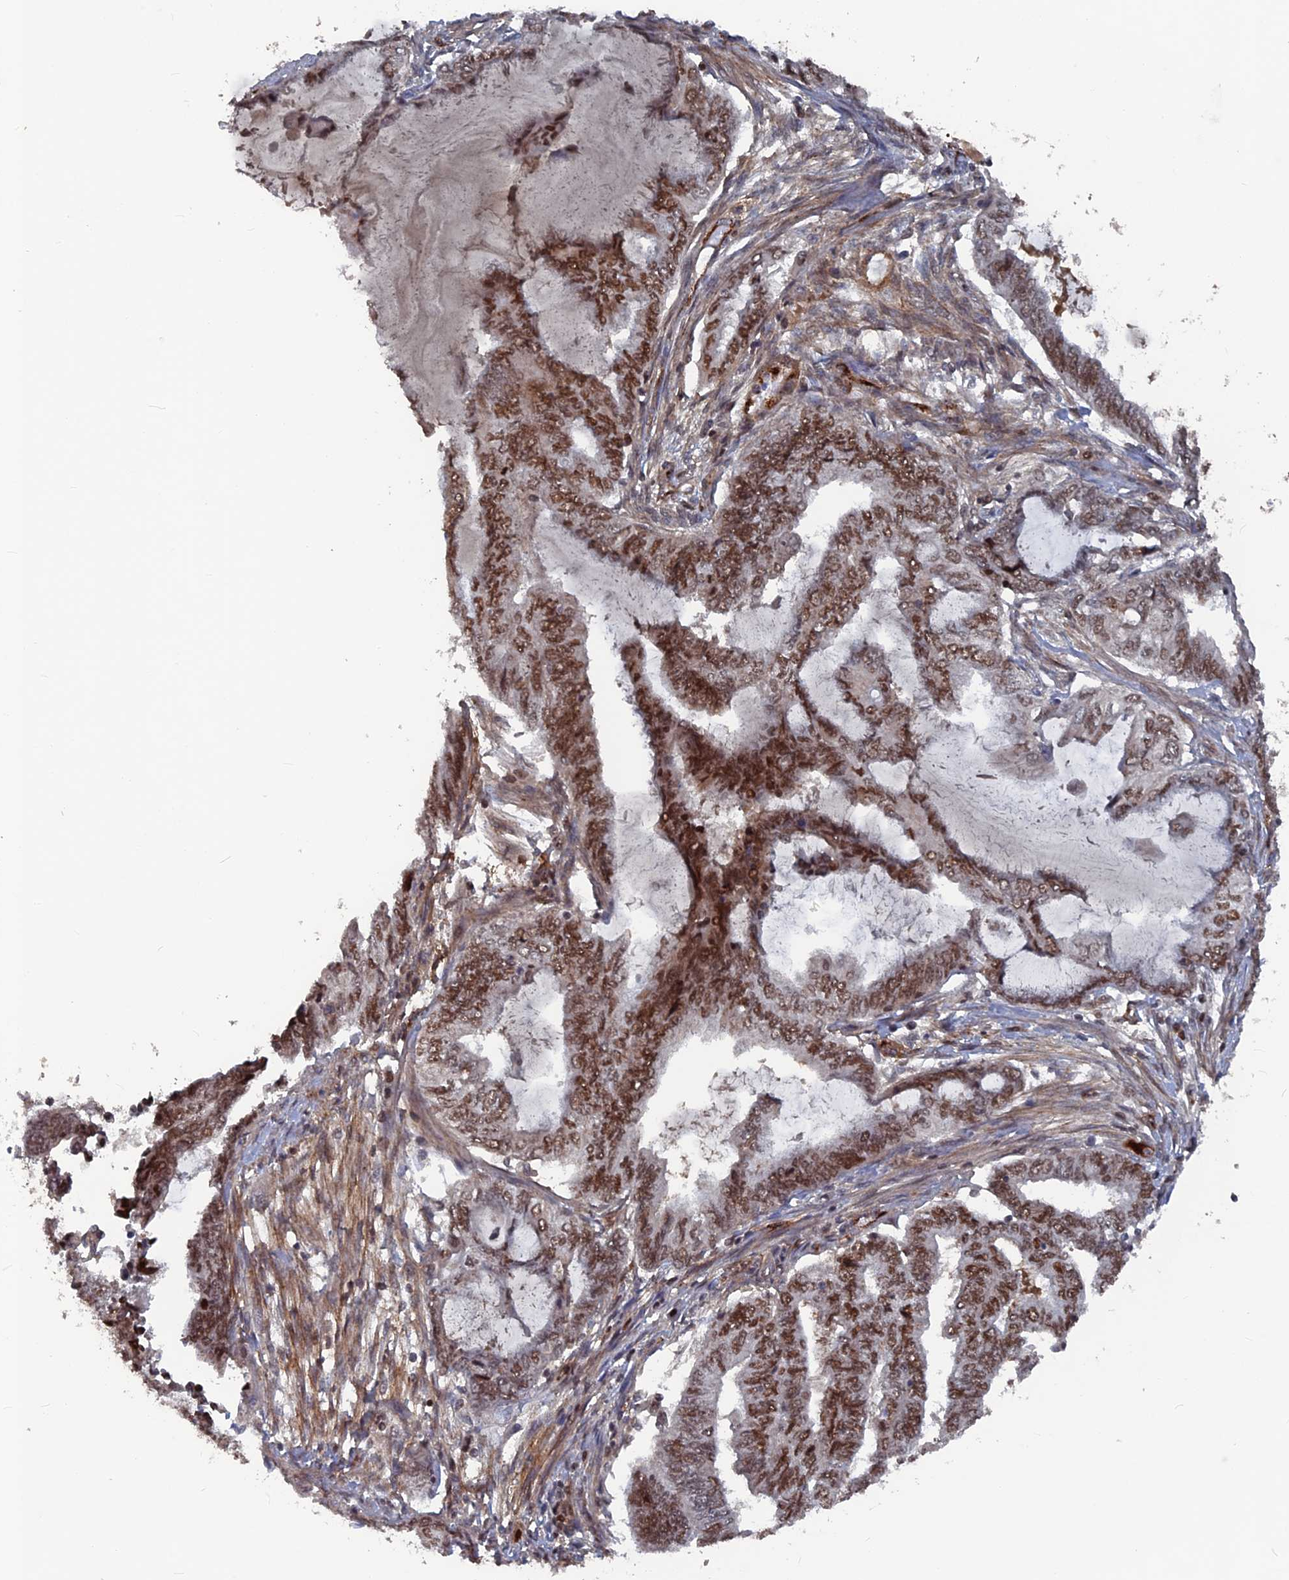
{"staining": {"intensity": "moderate", "quantity": ">75%", "location": "nuclear"}, "tissue": "endometrial cancer", "cell_type": "Tumor cells", "image_type": "cancer", "snomed": [{"axis": "morphology", "description": "Adenocarcinoma, NOS"}, {"axis": "topography", "description": "Uterus"}, {"axis": "topography", "description": "Endometrium"}], "caption": "Tumor cells display medium levels of moderate nuclear positivity in approximately >75% of cells in human endometrial adenocarcinoma. The protein is shown in brown color, while the nuclei are stained blue.", "gene": "SH3D21", "patient": {"sex": "female", "age": 70}}